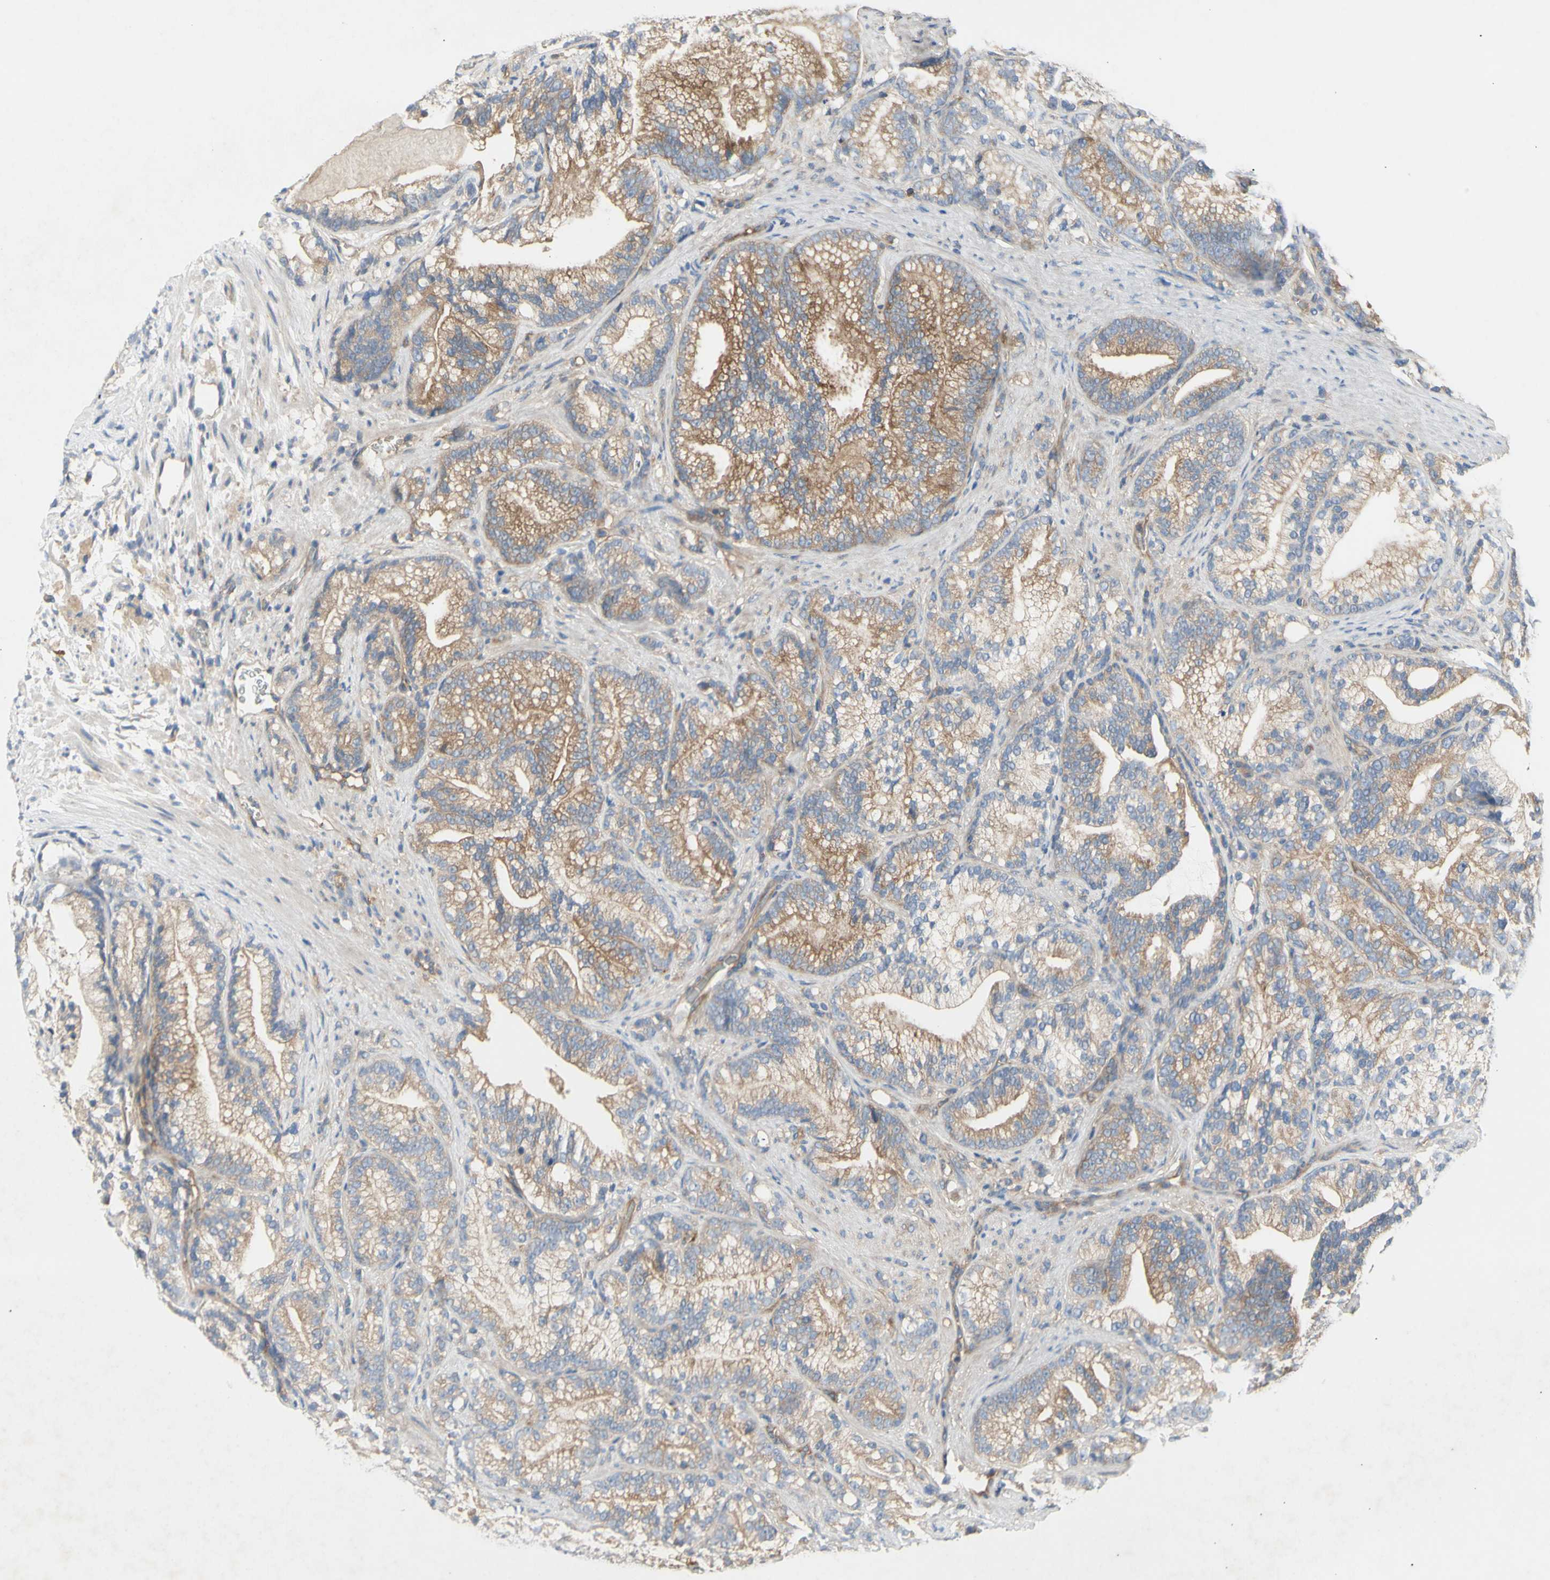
{"staining": {"intensity": "moderate", "quantity": ">75%", "location": "cytoplasmic/membranous"}, "tissue": "prostate cancer", "cell_type": "Tumor cells", "image_type": "cancer", "snomed": [{"axis": "morphology", "description": "Adenocarcinoma, Low grade"}, {"axis": "topography", "description": "Prostate"}], "caption": "Immunohistochemical staining of low-grade adenocarcinoma (prostate) reveals medium levels of moderate cytoplasmic/membranous protein staining in about >75% of tumor cells.", "gene": "KLC1", "patient": {"sex": "male", "age": 89}}